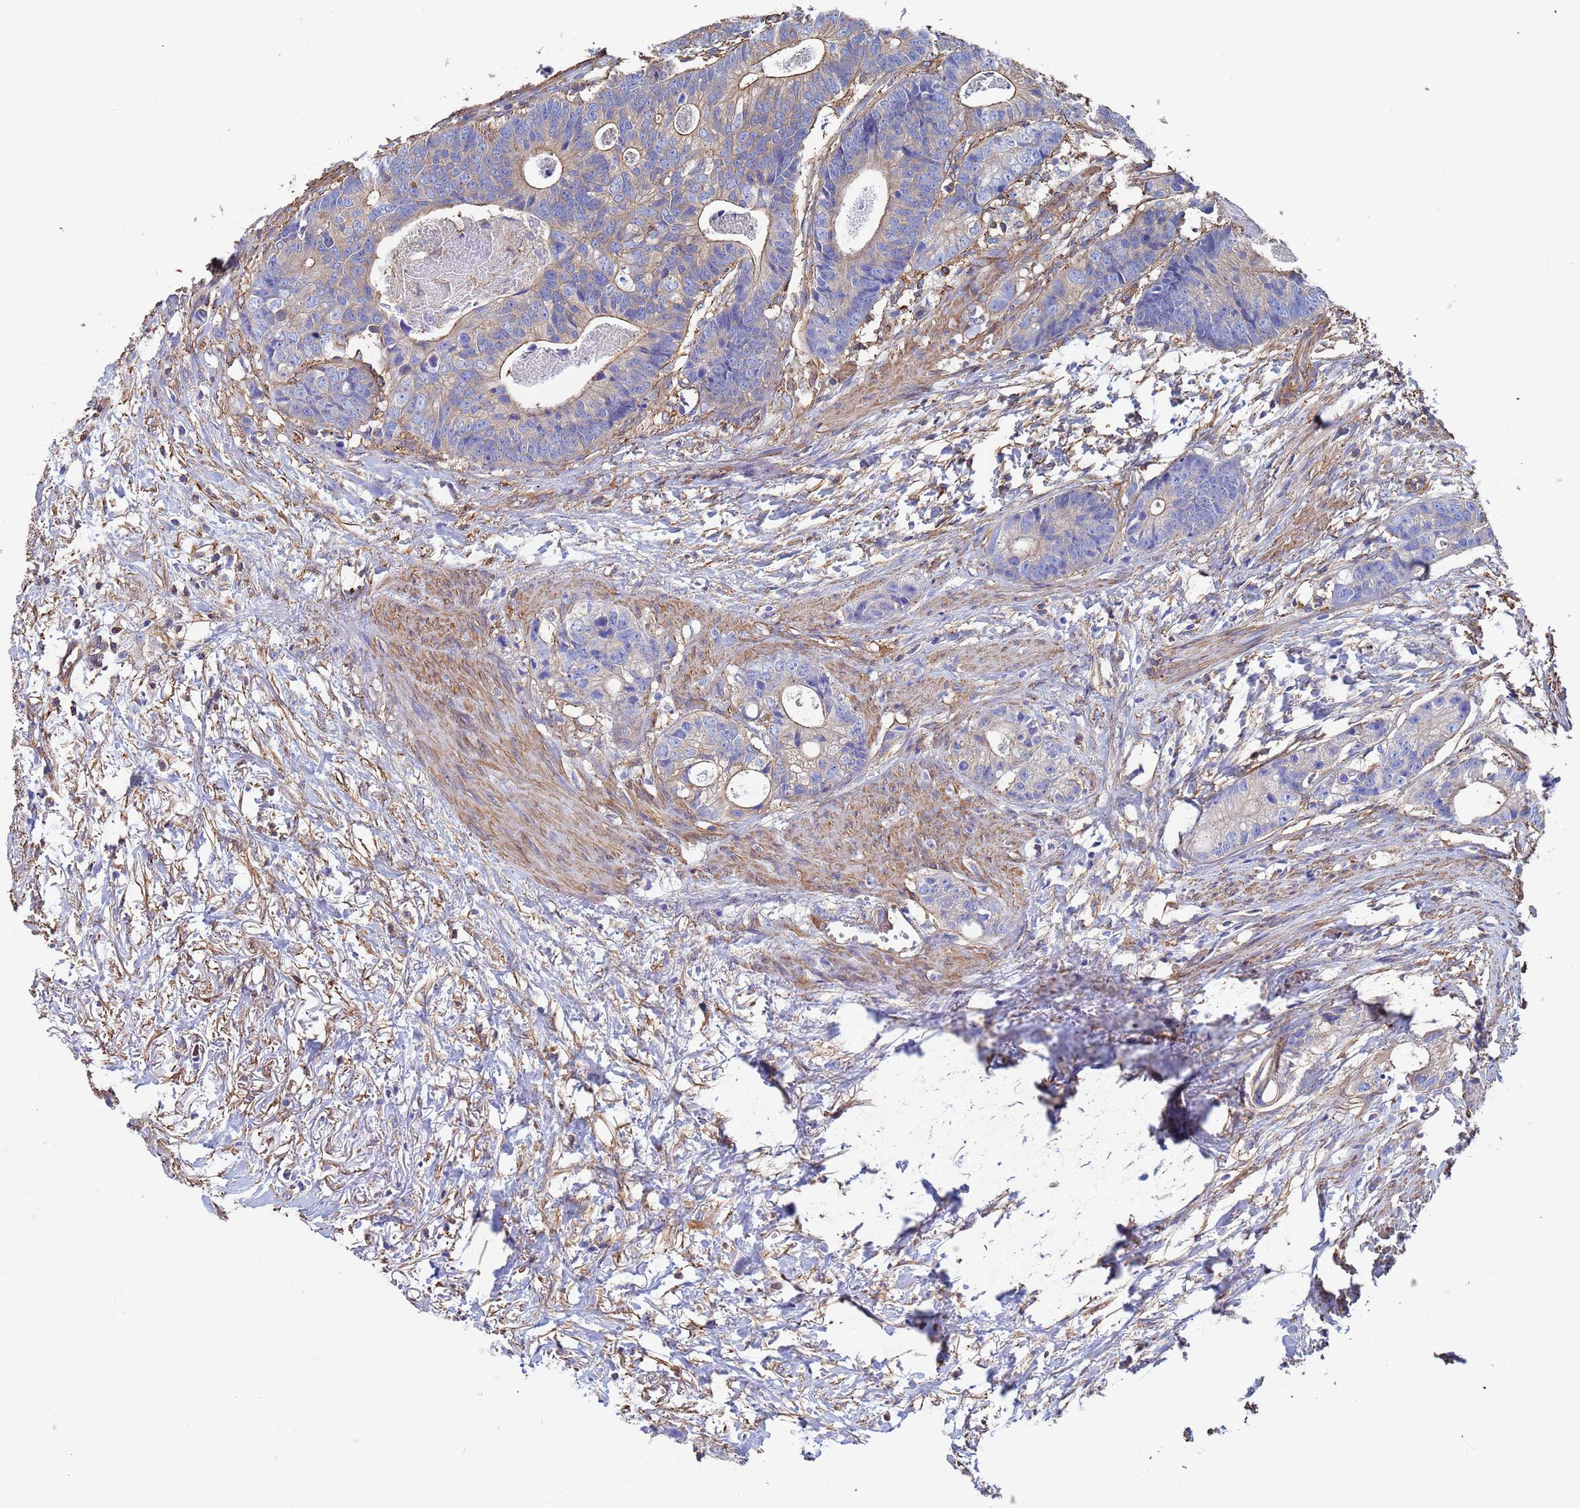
{"staining": {"intensity": "weak", "quantity": ">75%", "location": "cytoplasmic/membranous"}, "tissue": "colorectal cancer", "cell_type": "Tumor cells", "image_type": "cancer", "snomed": [{"axis": "morphology", "description": "Adenocarcinoma, NOS"}, {"axis": "topography", "description": "Colon"}], "caption": "This micrograph exhibits IHC staining of colorectal cancer (adenocarcinoma), with low weak cytoplasmic/membranous expression in approximately >75% of tumor cells.", "gene": "MYL12A", "patient": {"sex": "female", "age": 57}}